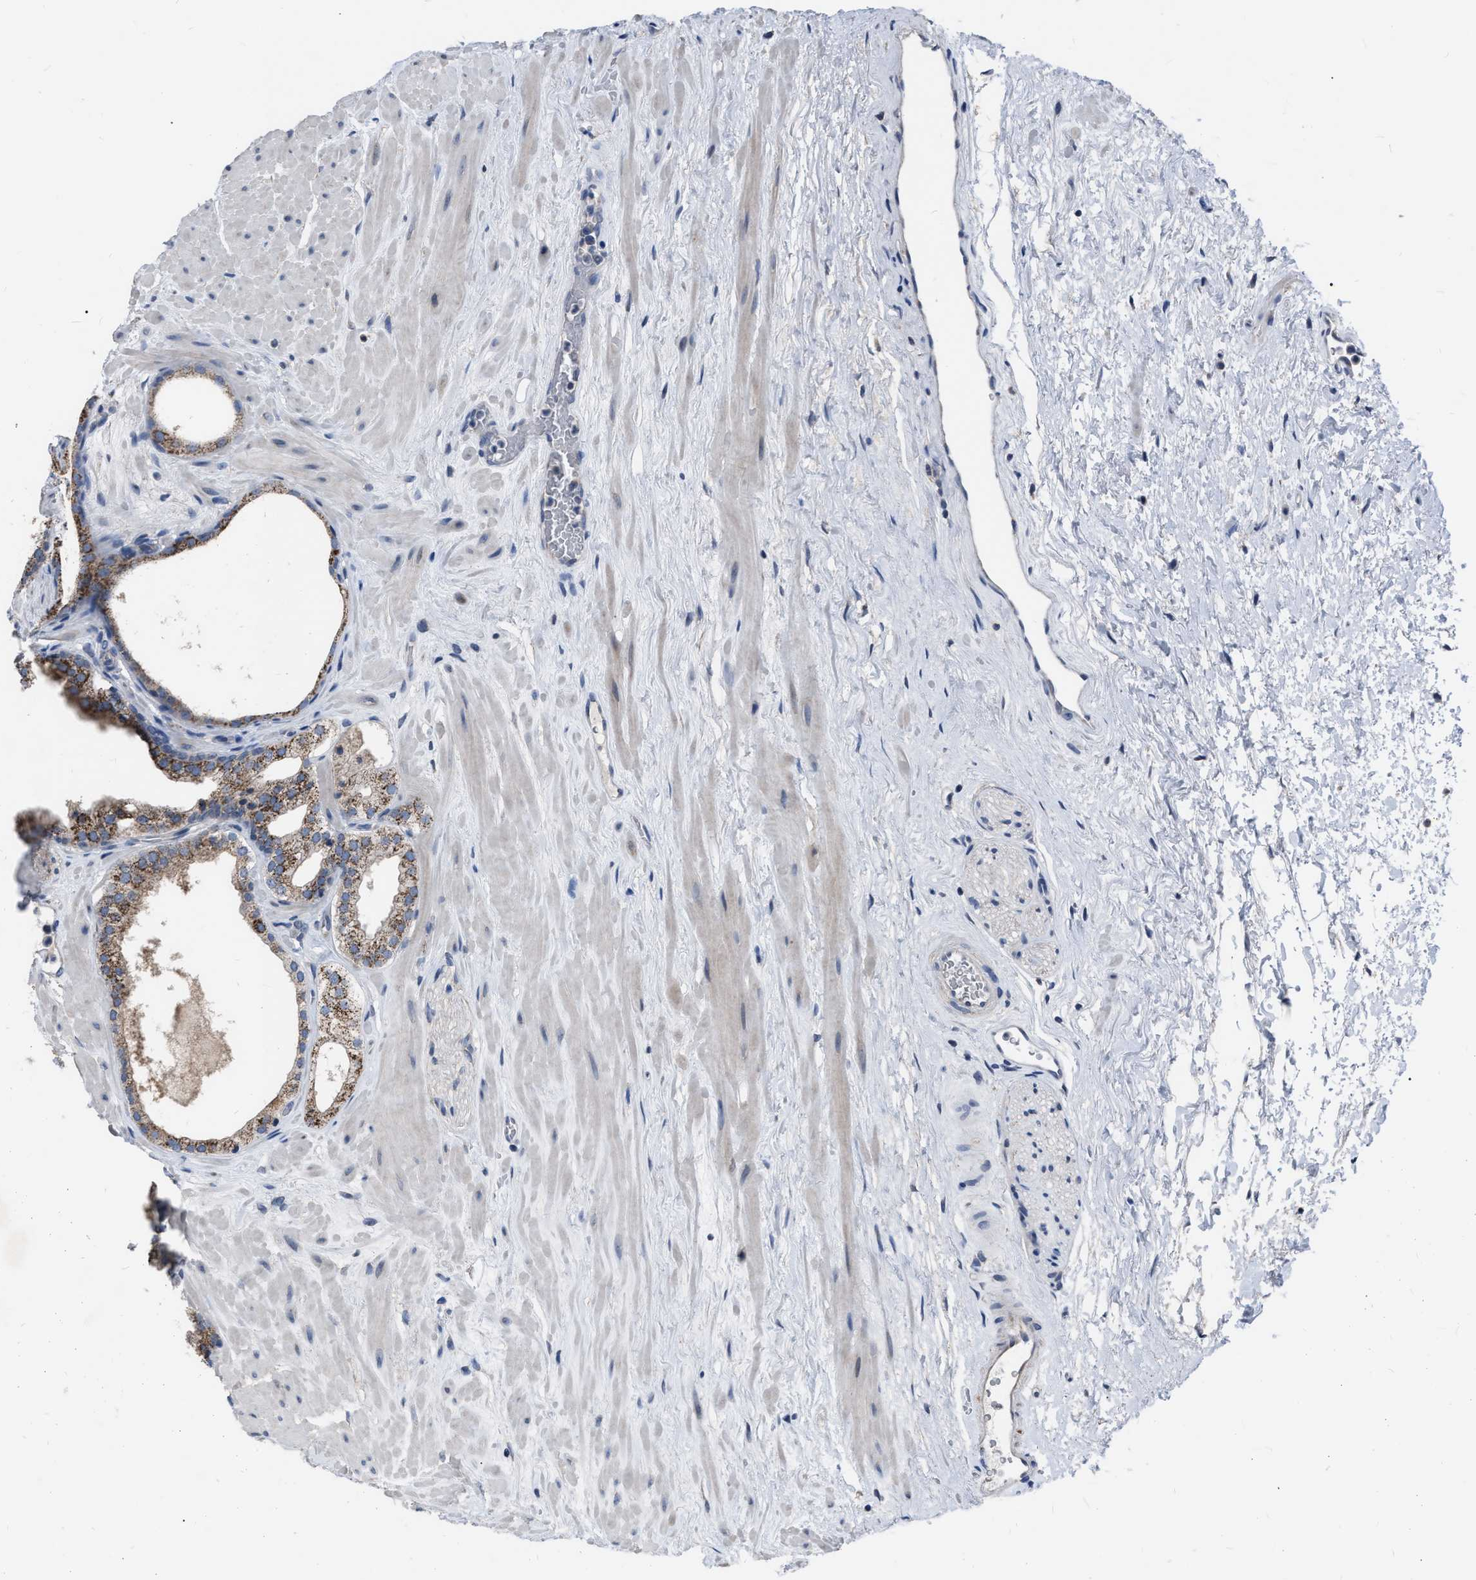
{"staining": {"intensity": "moderate", "quantity": ">75%", "location": "cytoplasmic/membranous"}, "tissue": "prostate", "cell_type": "Glandular cells", "image_type": "normal", "snomed": [{"axis": "morphology", "description": "Normal tissue, NOS"}, {"axis": "morphology", "description": "Urothelial carcinoma, Low grade"}, {"axis": "topography", "description": "Urinary bladder"}, {"axis": "topography", "description": "Prostate"}], "caption": "A medium amount of moderate cytoplasmic/membranous staining is present in about >75% of glandular cells in unremarkable prostate. (IHC, brightfield microscopy, high magnification).", "gene": "DDX56", "patient": {"sex": "male", "age": 60}}